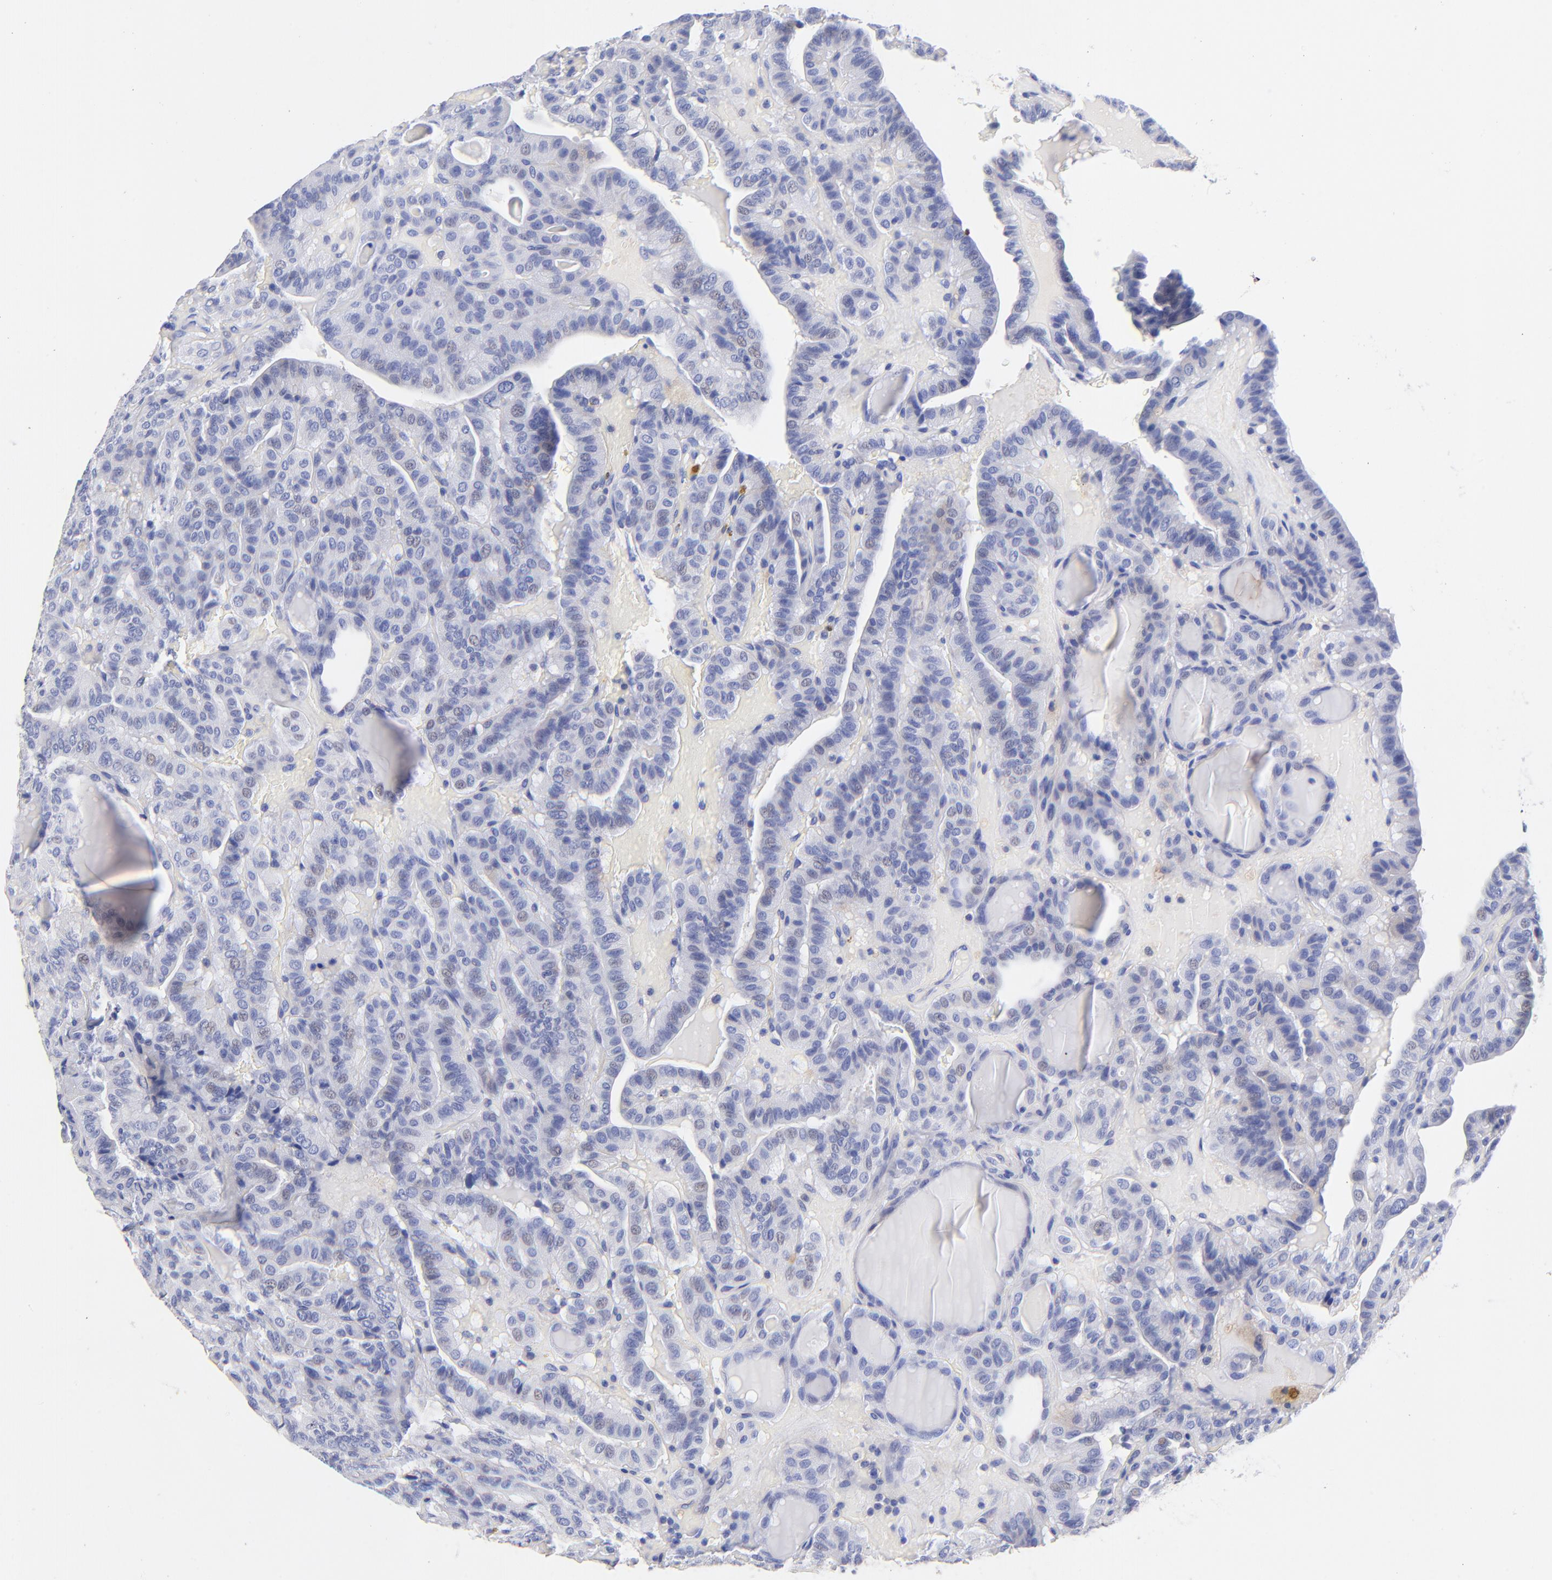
{"staining": {"intensity": "negative", "quantity": "none", "location": "none"}, "tissue": "thyroid cancer", "cell_type": "Tumor cells", "image_type": "cancer", "snomed": [{"axis": "morphology", "description": "Papillary adenocarcinoma, NOS"}, {"axis": "topography", "description": "Thyroid gland"}], "caption": "Immunohistochemistry micrograph of human thyroid cancer (papillary adenocarcinoma) stained for a protein (brown), which displays no expression in tumor cells. (DAB immunohistochemistry, high magnification).", "gene": "HORMAD2", "patient": {"sex": "male", "age": 77}}